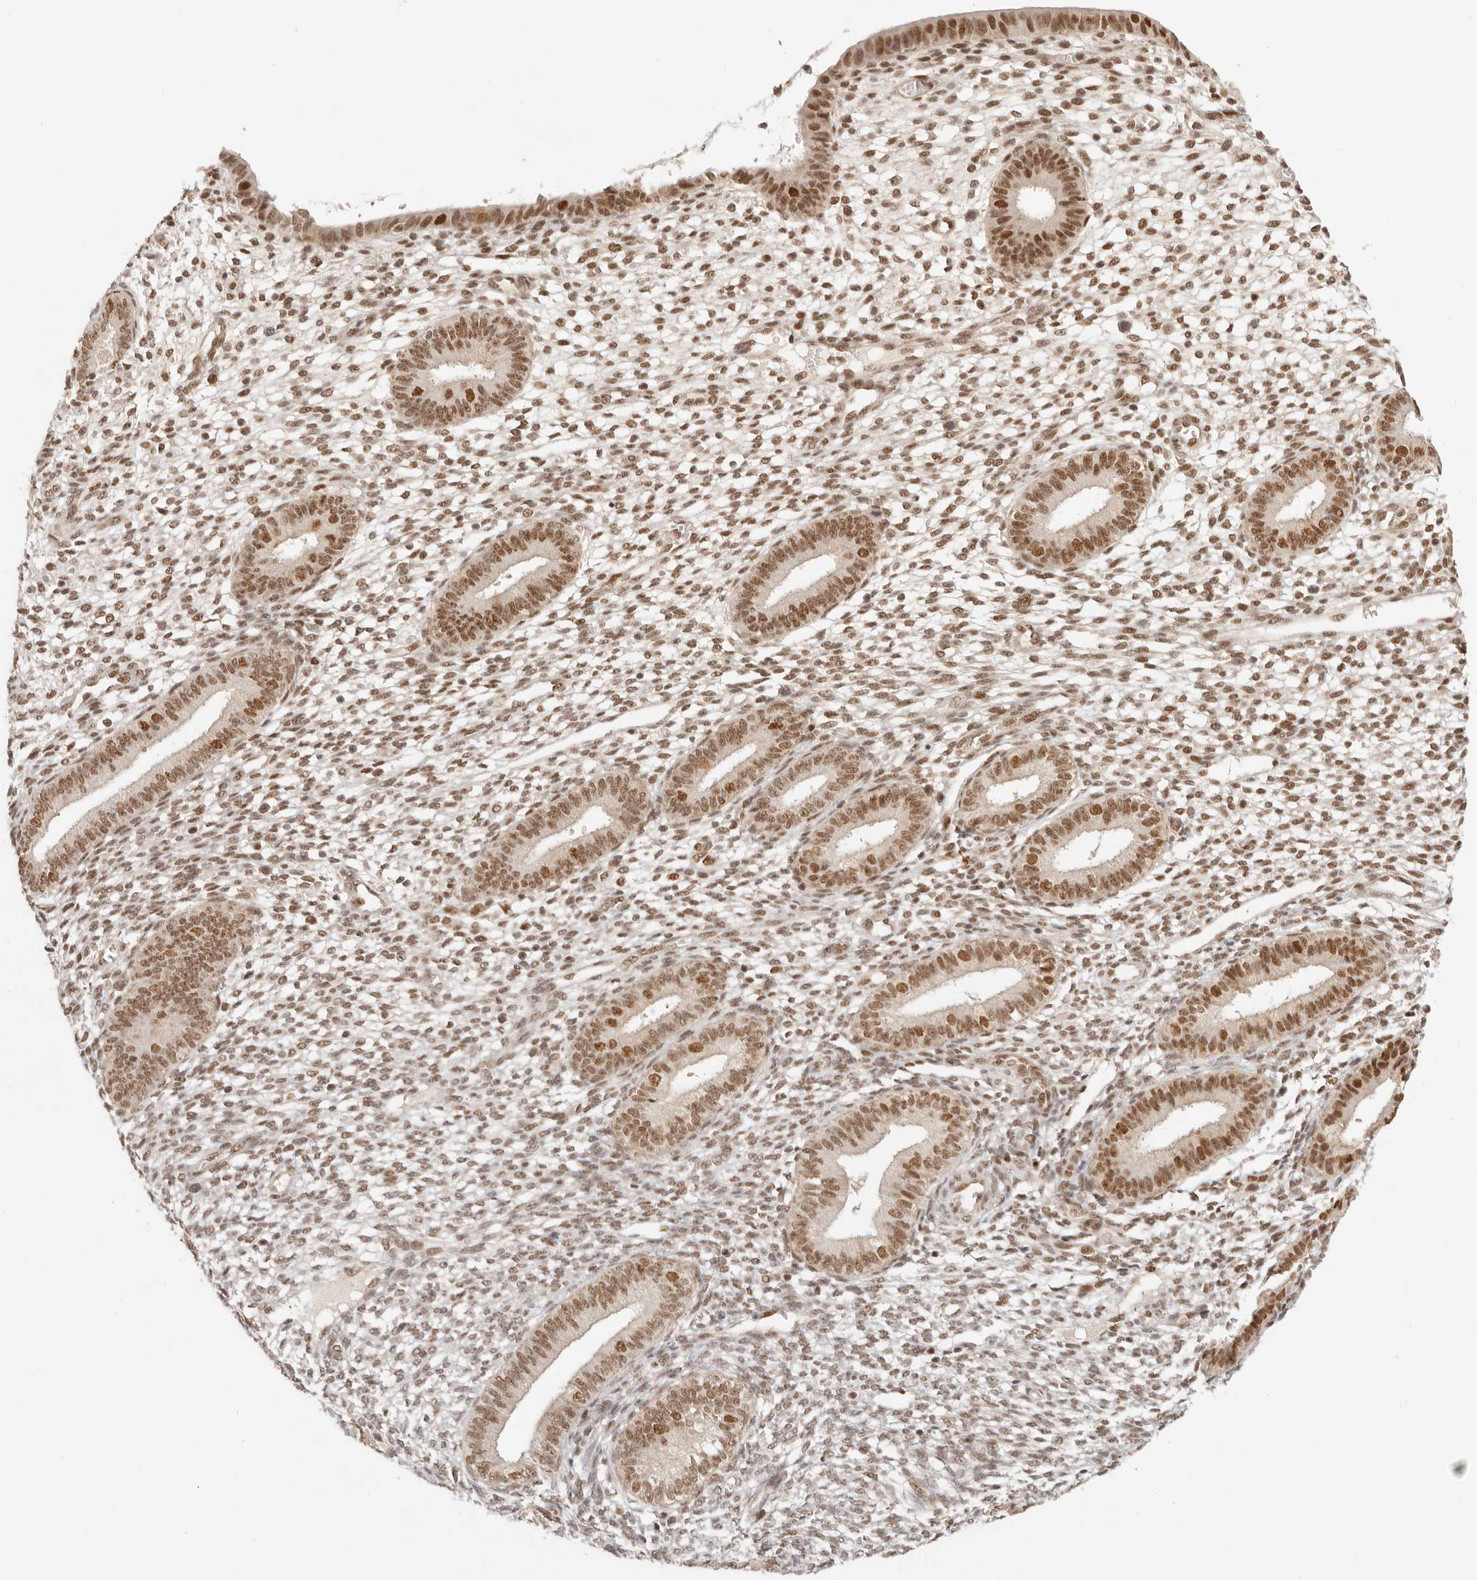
{"staining": {"intensity": "moderate", "quantity": "25%-75%", "location": "nuclear"}, "tissue": "endometrium", "cell_type": "Cells in endometrial stroma", "image_type": "normal", "snomed": [{"axis": "morphology", "description": "Normal tissue, NOS"}, {"axis": "topography", "description": "Endometrium"}], "caption": "Endometrium stained for a protein exhibits moderate nuclear positivity in cells in endometrial stroma. (DAB IHC, brown staining for protein, blue staining for nuclei).", "gene": "GTF2E2", "patient": {"sex": "female", "age": 46}}